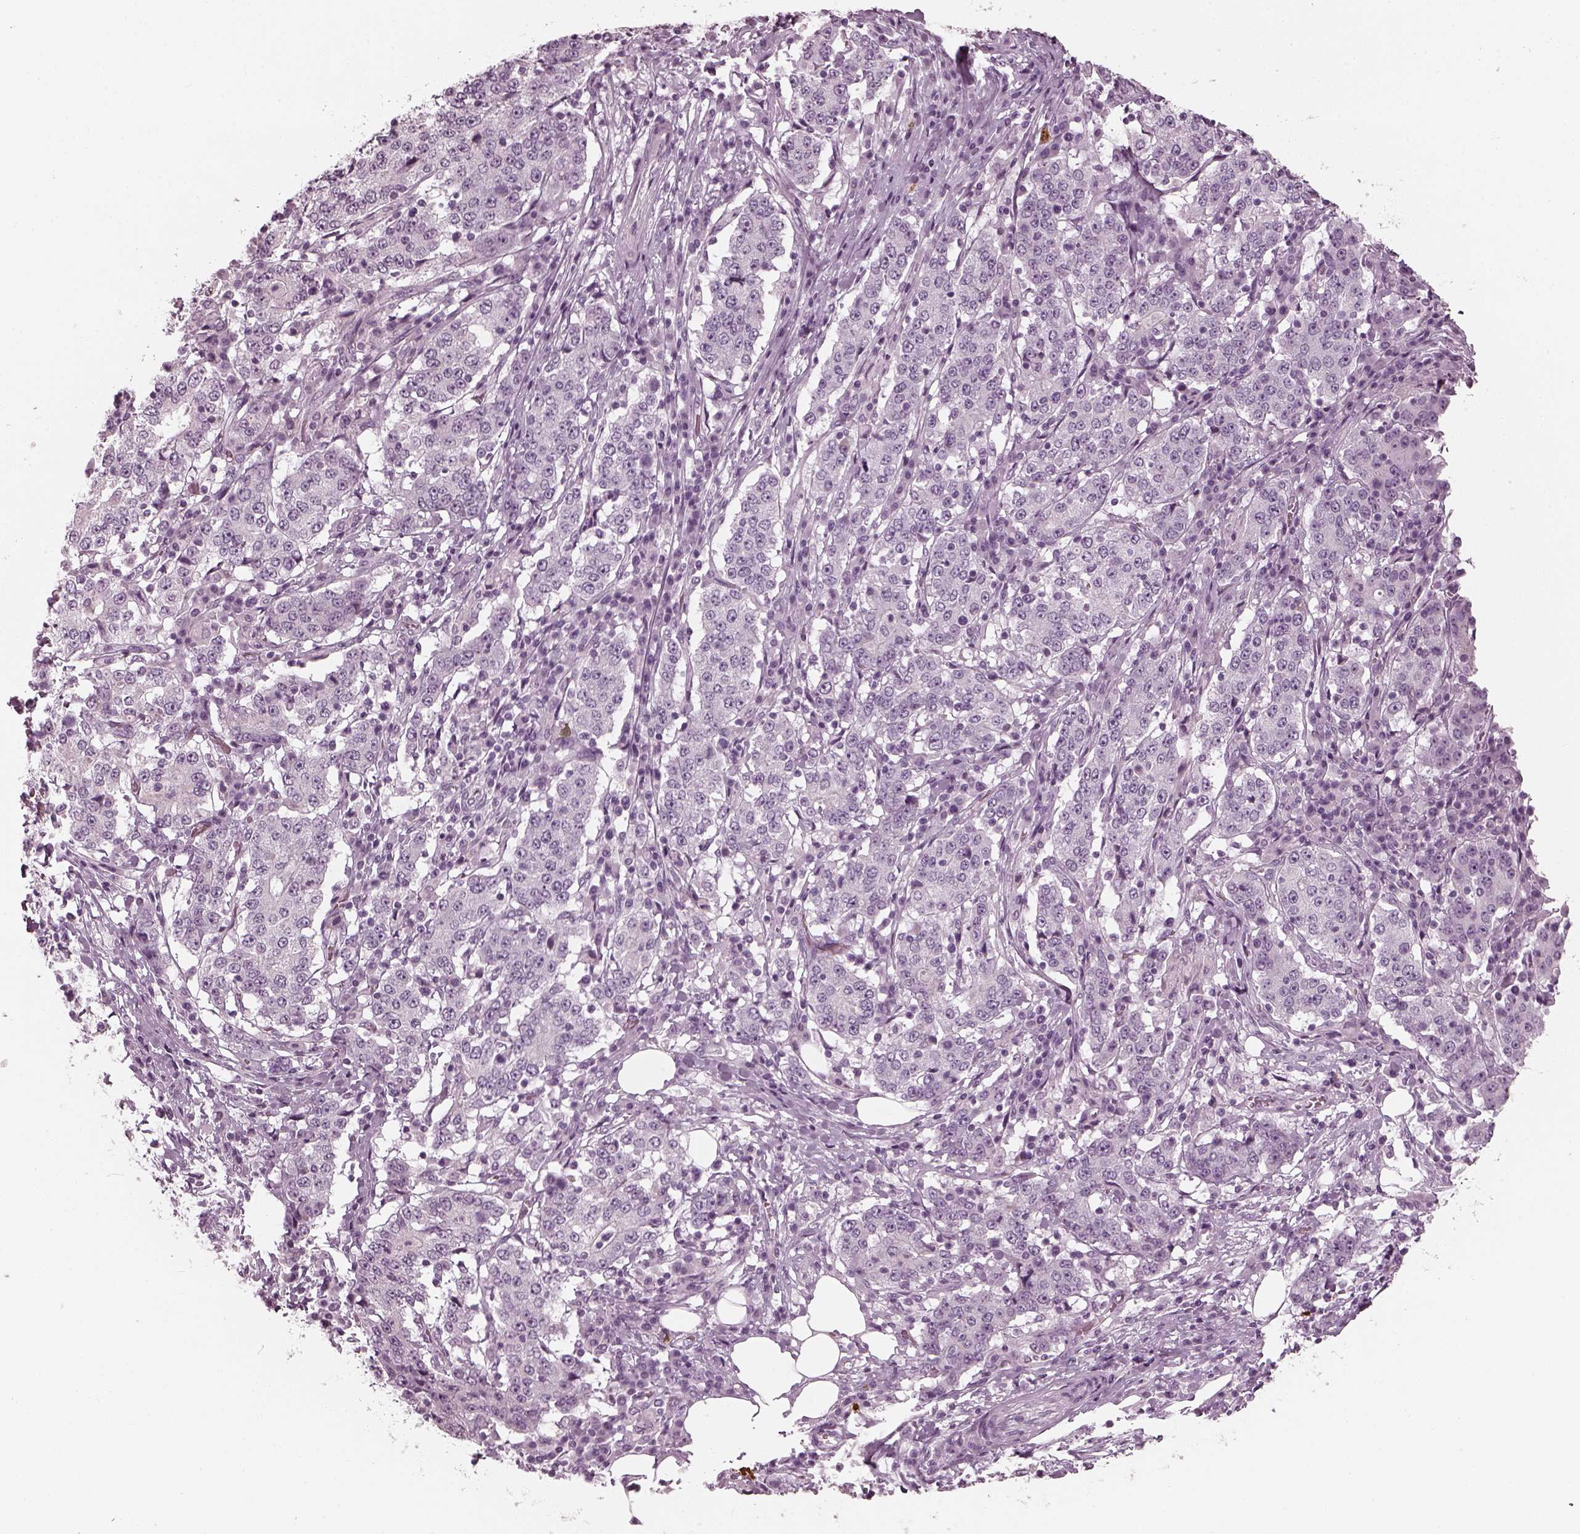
{"staining": {"intensity": "negative", "quantity": "none", "location": "none"}, "tissue": "stomach cancer", "cell_type": "Tumor cells", "image_type": "cancer", "snomed": [{"axis": "morphology", "description": "Adenocarcinoma, NOS"}, {"axis": "topography", "description": "Stomach"}], "caption": "IHC of human adenocarcinoma (stomach) displays no expression in tumor cells.", "gene": "CNTN1", "patient": {"sex": "male", "age": 59}}